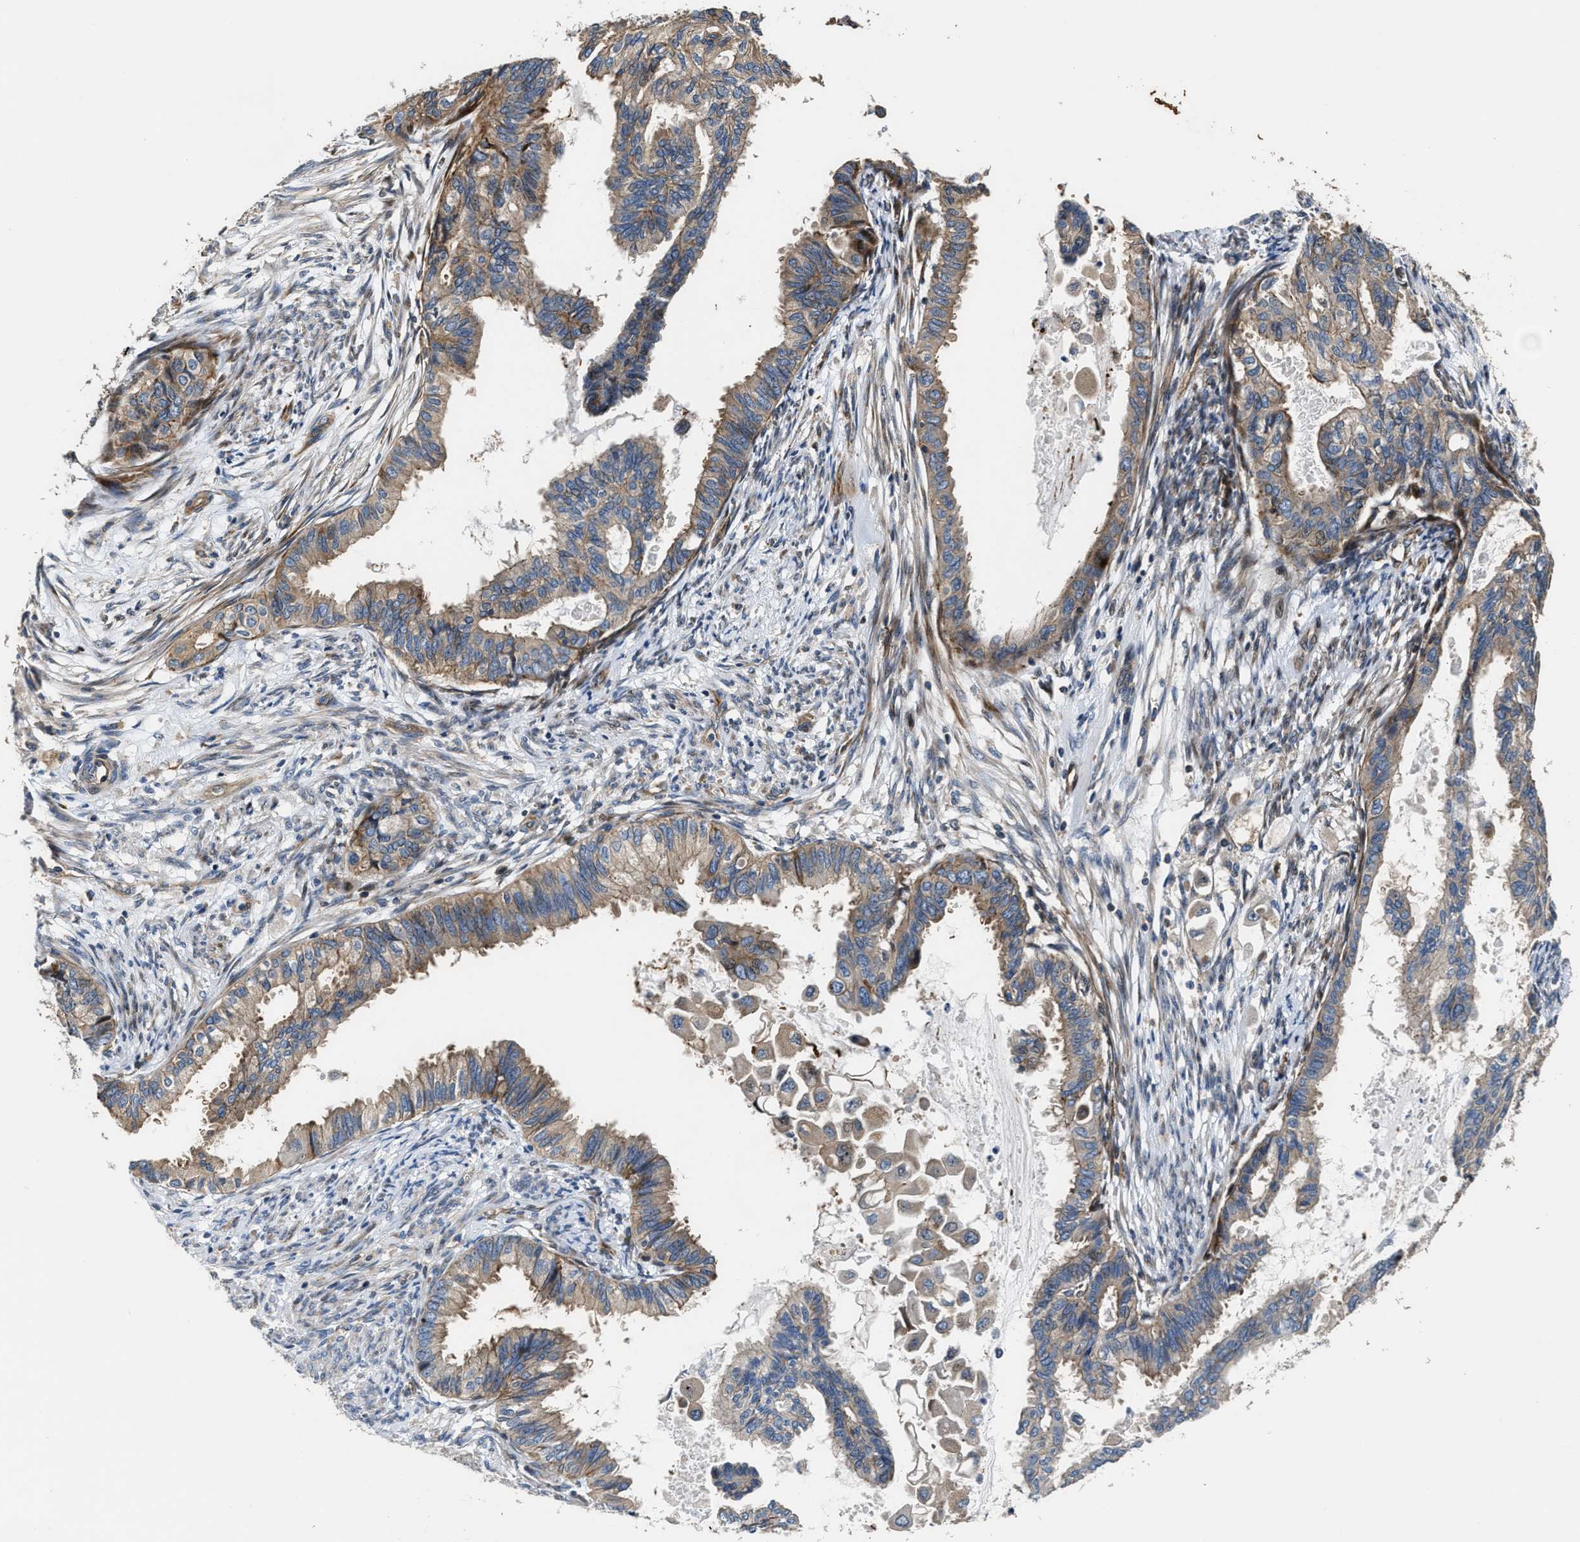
{"staining": {"intensity": "weak", "quantity": ">75%", "location": "cytoplasmic/membranous"}, "tissue": "cervical cancer", "cell_type": "Tumor cells", "image_type": "cancer", "snomed": [{"axis": "morphology", "description": "Normal tissue, NOS"}, {"axis": "morphology", "description": "Adenocarcinoma, NOS"}, {"axis": "topography", "description": "Cervix"}, {"axis": "topography", "description": "Endometrium"}], "caption": "This histopathology image exhibits IHC staining of cervical cancer (adenocarcinoma), with low weak cytoplasmic/membranous staining in about >75% of tumor cells.", "gene": "PTAR1", "patient": {"sex": "female", "age": 86}}